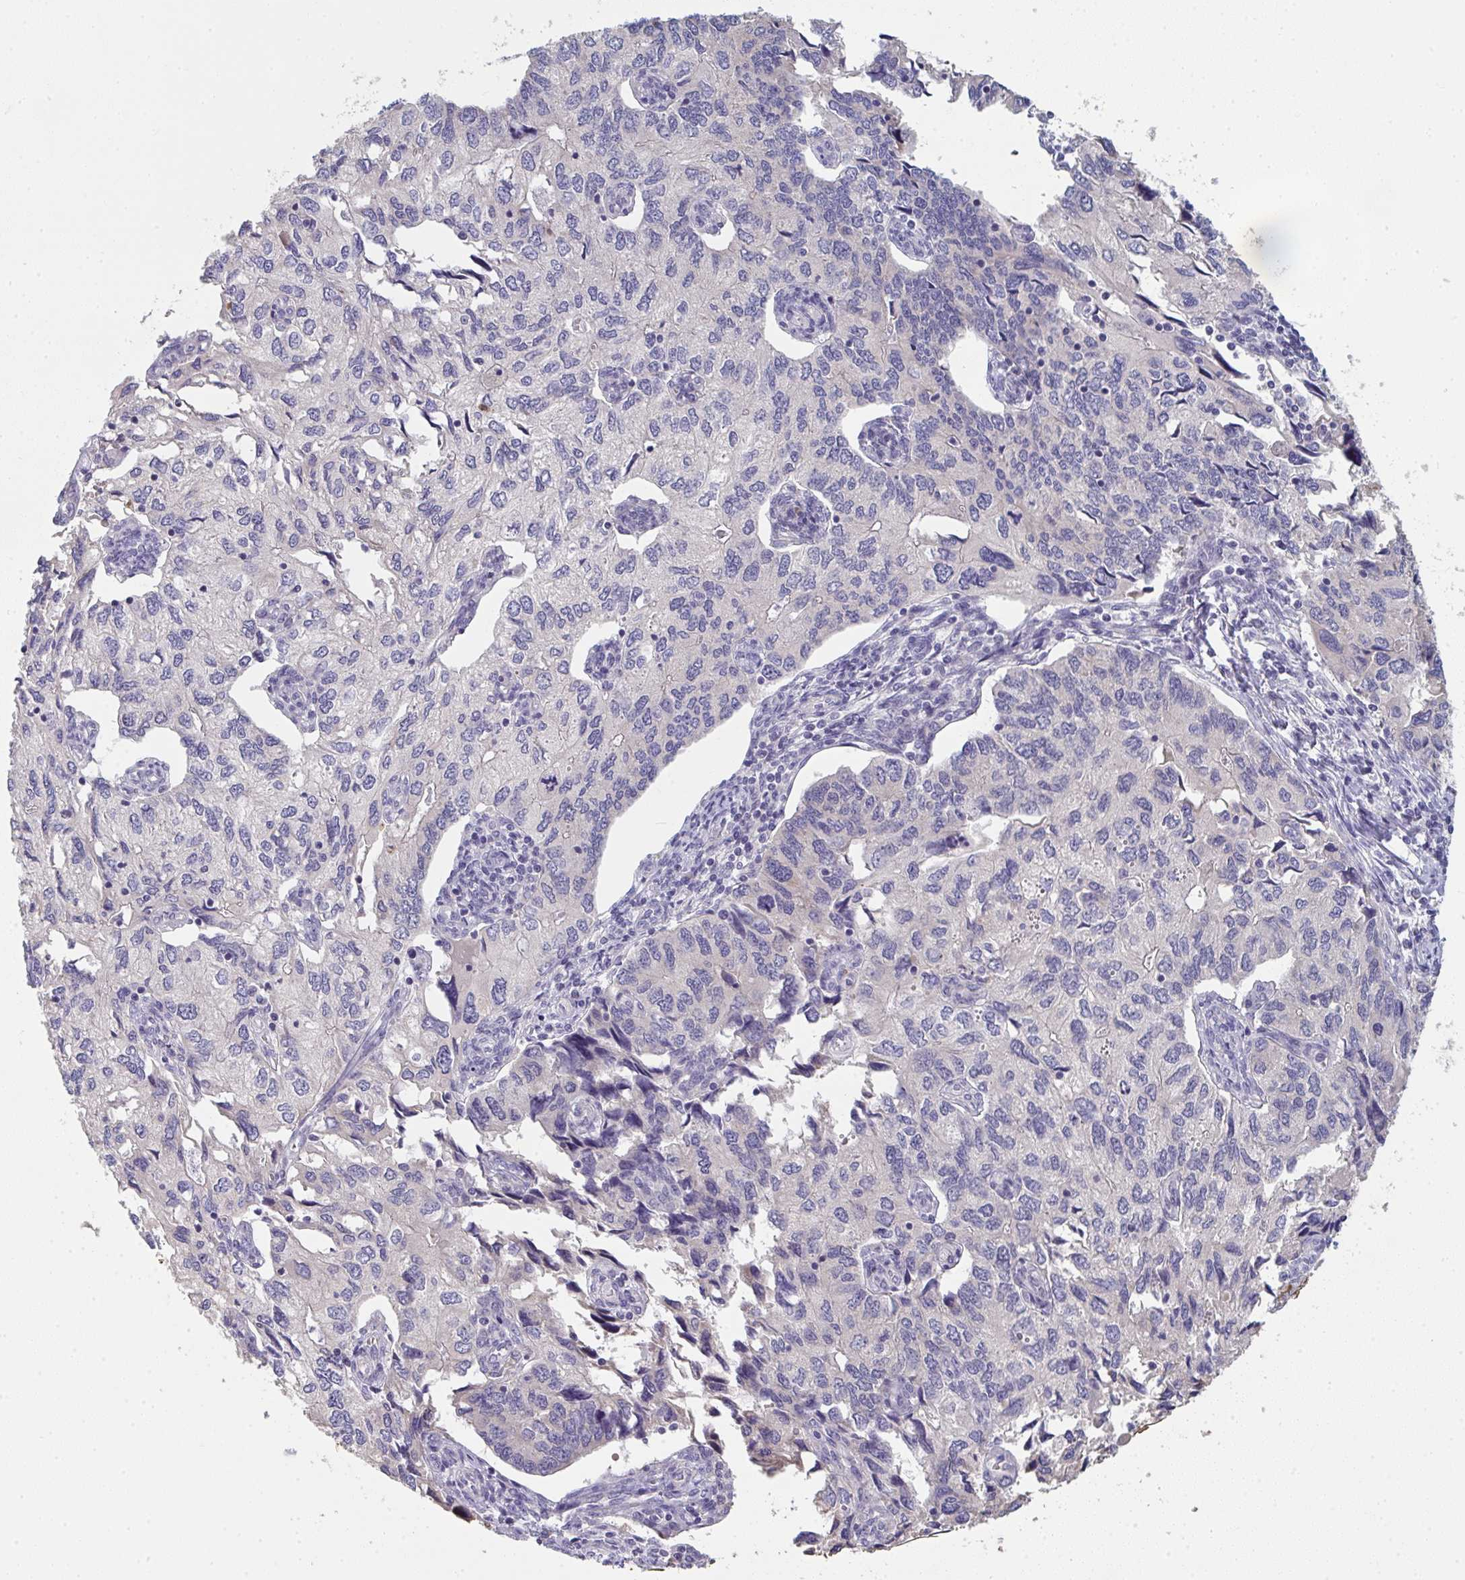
{"staining": {"intensity": "negative", "quantity": "none", "location": "none"}, "tissue": "endometrial cancer", "cell_type": "Tumor cells", "image_type": "cancer", "snomed": [{"axis": "morphology", "description": "Carcinoma, NOS"}, {"axis": "topography", "description": "Uterus"}], "caption": "This is an immunohistochemistry (IHC) micrograph of endometrial cancer (carcinoma). There is no staining in tumor cells.", "gene": "RIOK1", "patient": {"sex": "female", "age": 76}}